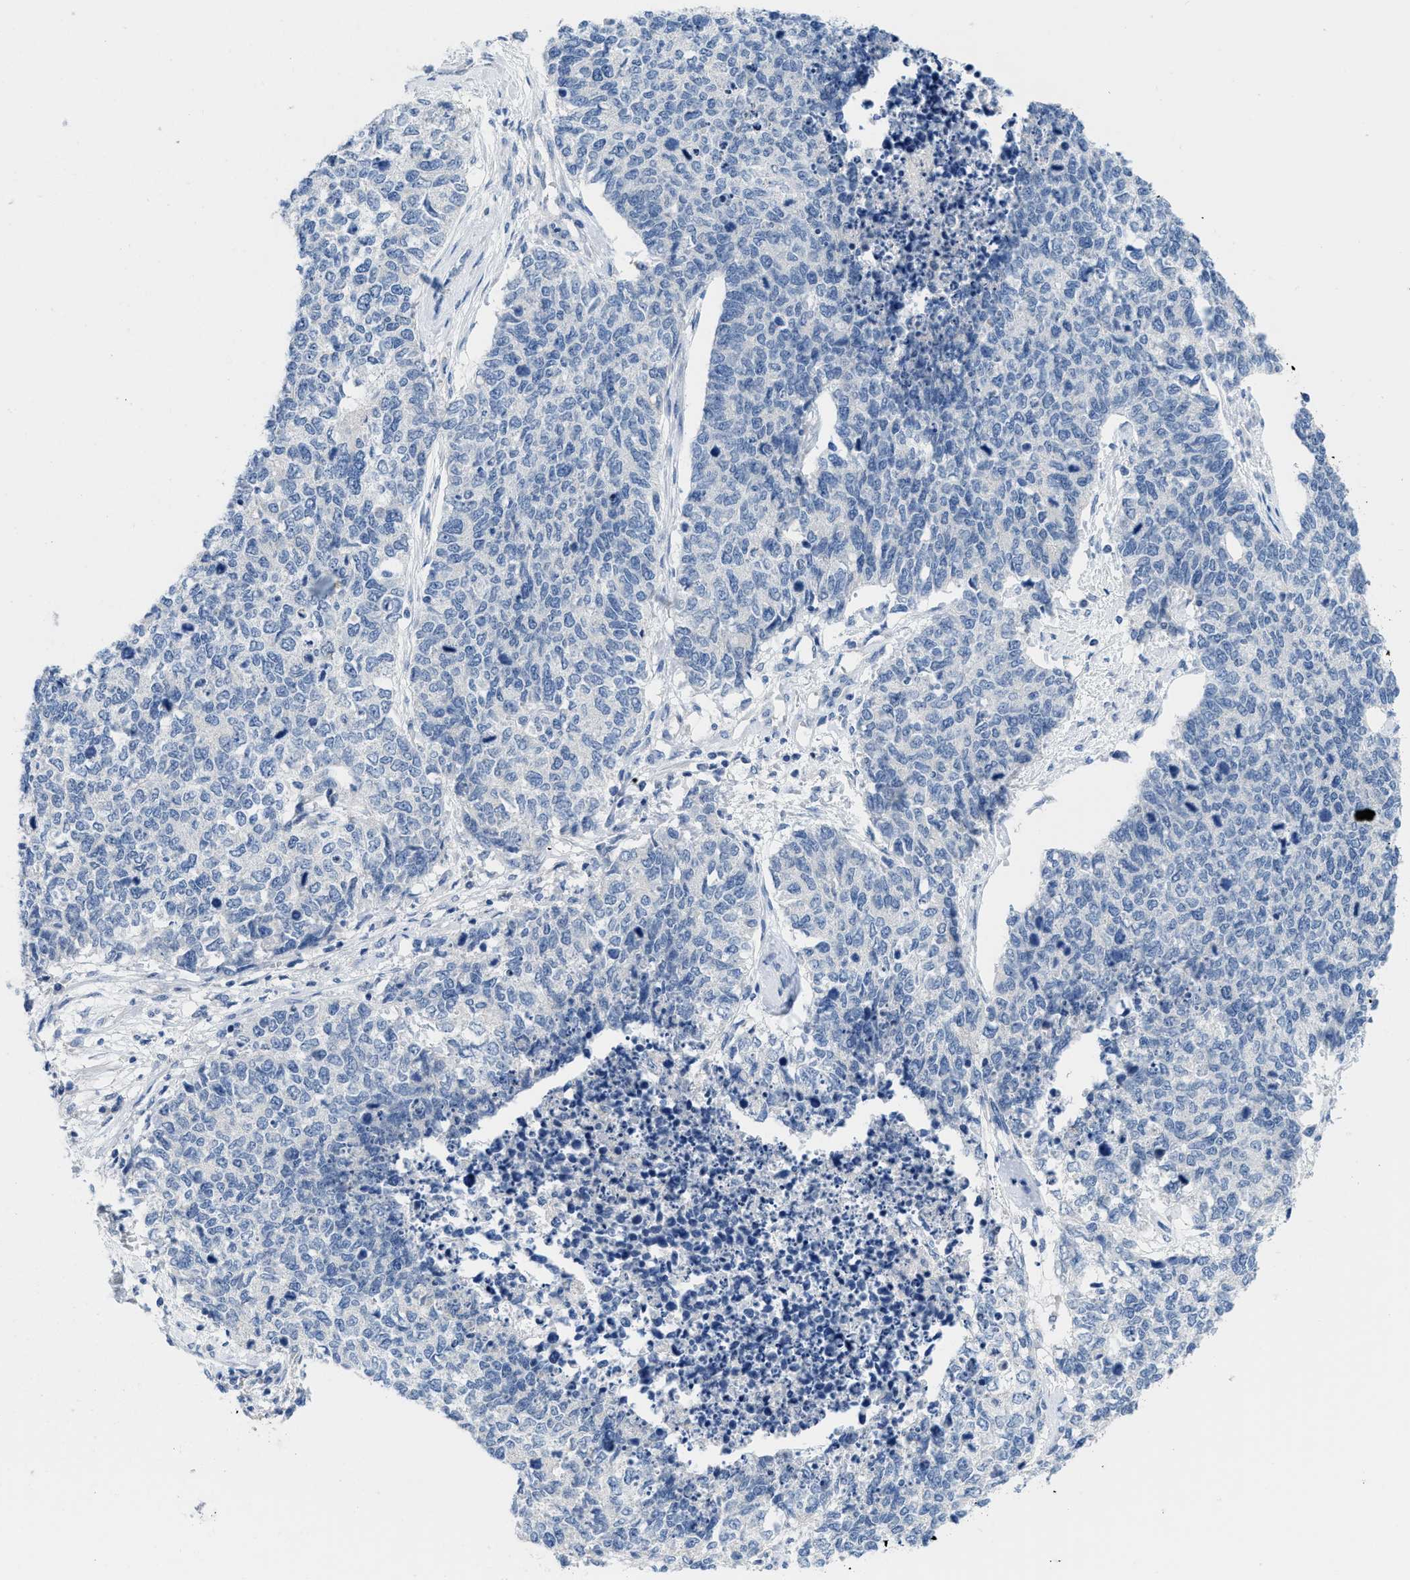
{"staining": {"intensity": "negative", "quantity": "none", "location": "none"}, "tissue": "cervical cancer", "cell_type": "Tumor cells", "image_type": "cancer", "snomed": [{"axis": "morphology", "description": "Squamous cell carcinoma, NOS"}, {"axis": "topography", "description": "Cervix"}], "caption": "Tumor cells show no significant protein expression in squamous cell carcinoma (cervical).", "gene": "PYY", "patient": {"sex": "female", "age": 63}}